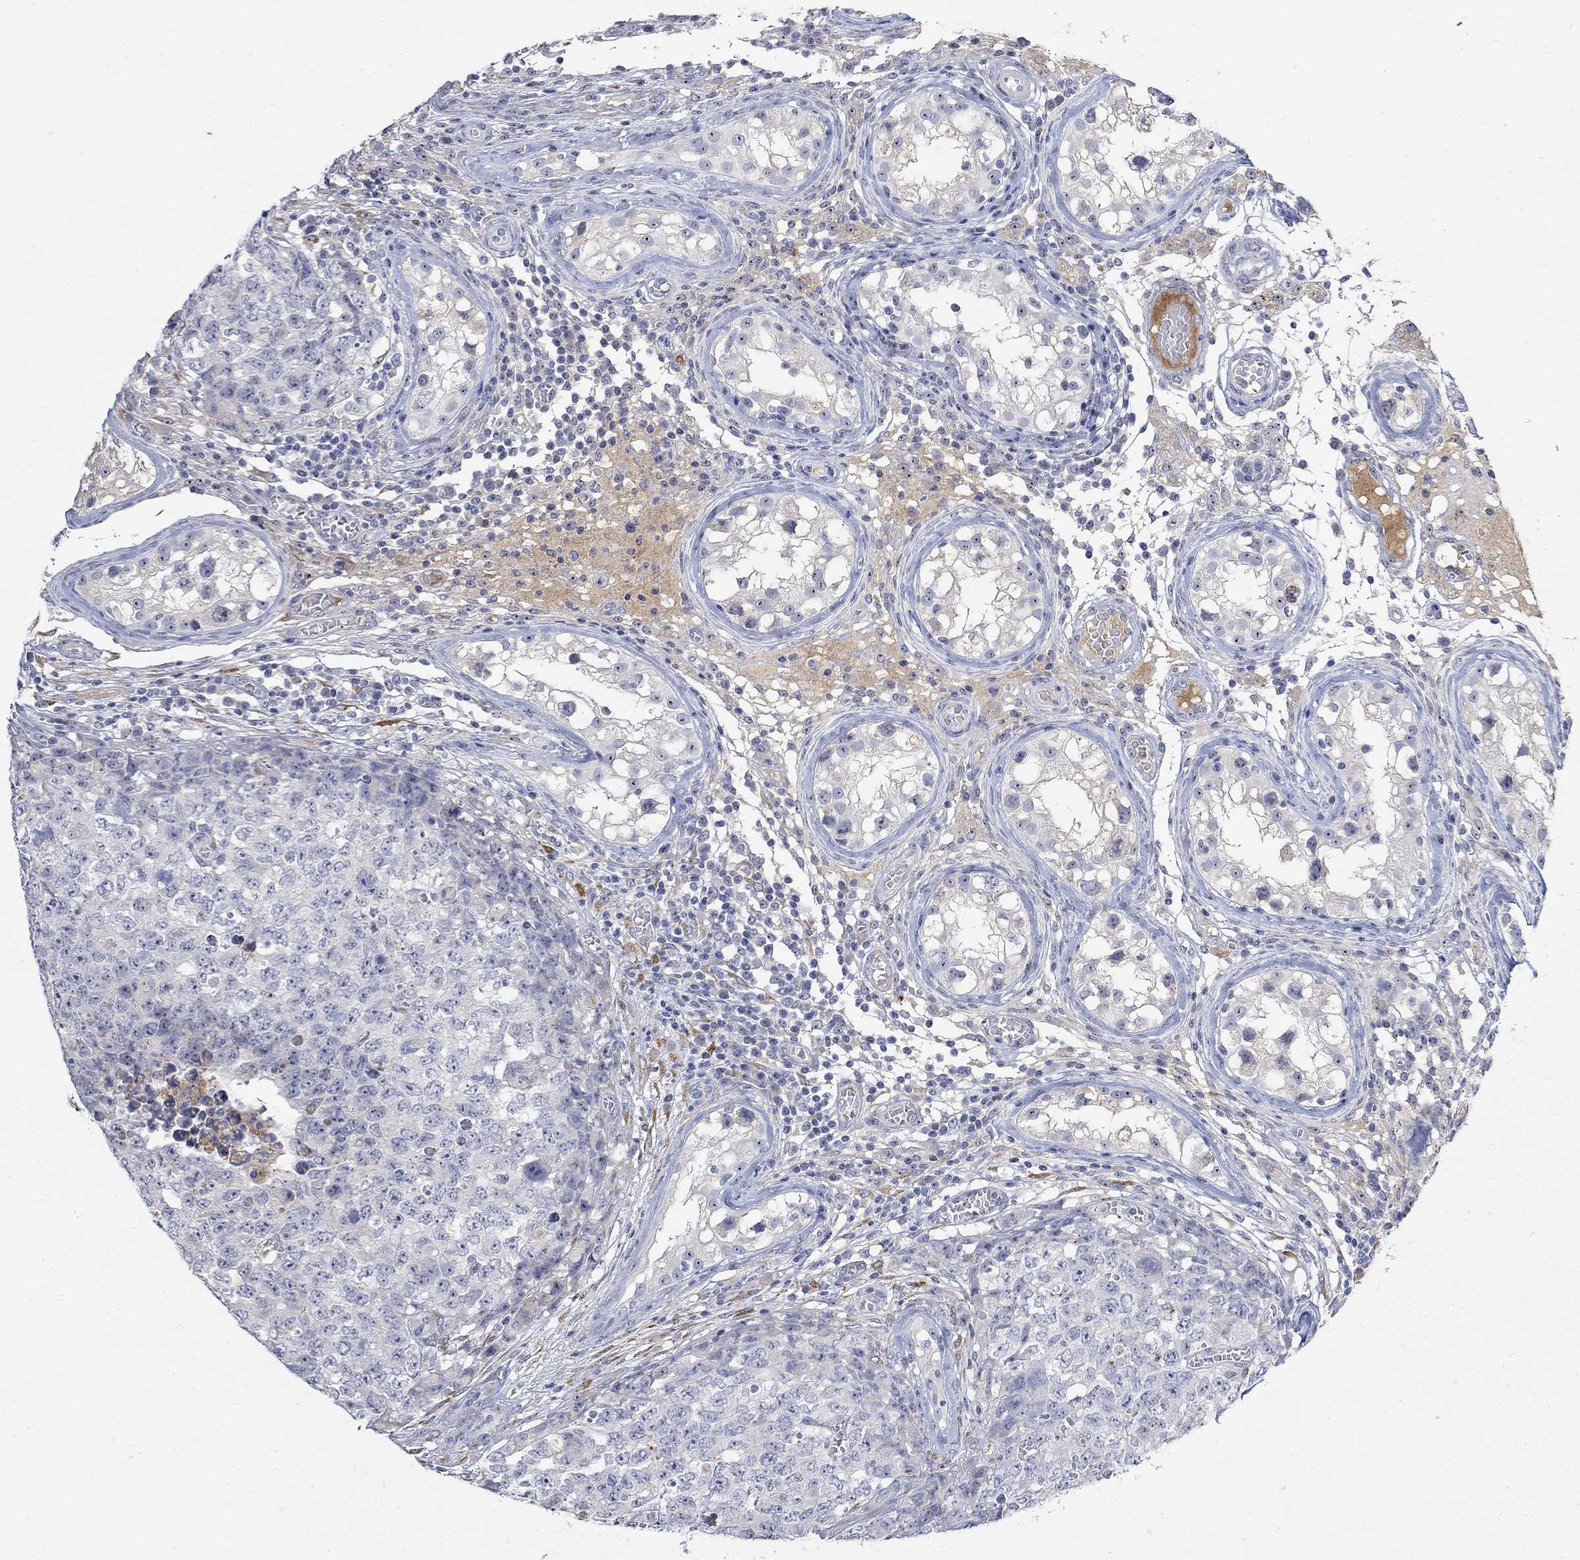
{"staining": {"intensity": "negative", "quantity": "none", "location": "none"}, "tissue": "testis cancer", "cell_type": "Tumor cells", "image_type": "cancer", "snomed": [{"axis": "morphology", "description": "Carcinoma, Embryonal, NOS"}, {"axis": "topography", "description": "Testis"}], "caption": "Immunohistochemistry of human embryonal carcinoma (testis) shows no staining in tumor cells. The staining is performed using DAB brown chromogen with nuclei counter-stained in using hematoxylin.", "gene": "FNDC5", "patient": {"sex": "male", "age": 23}}